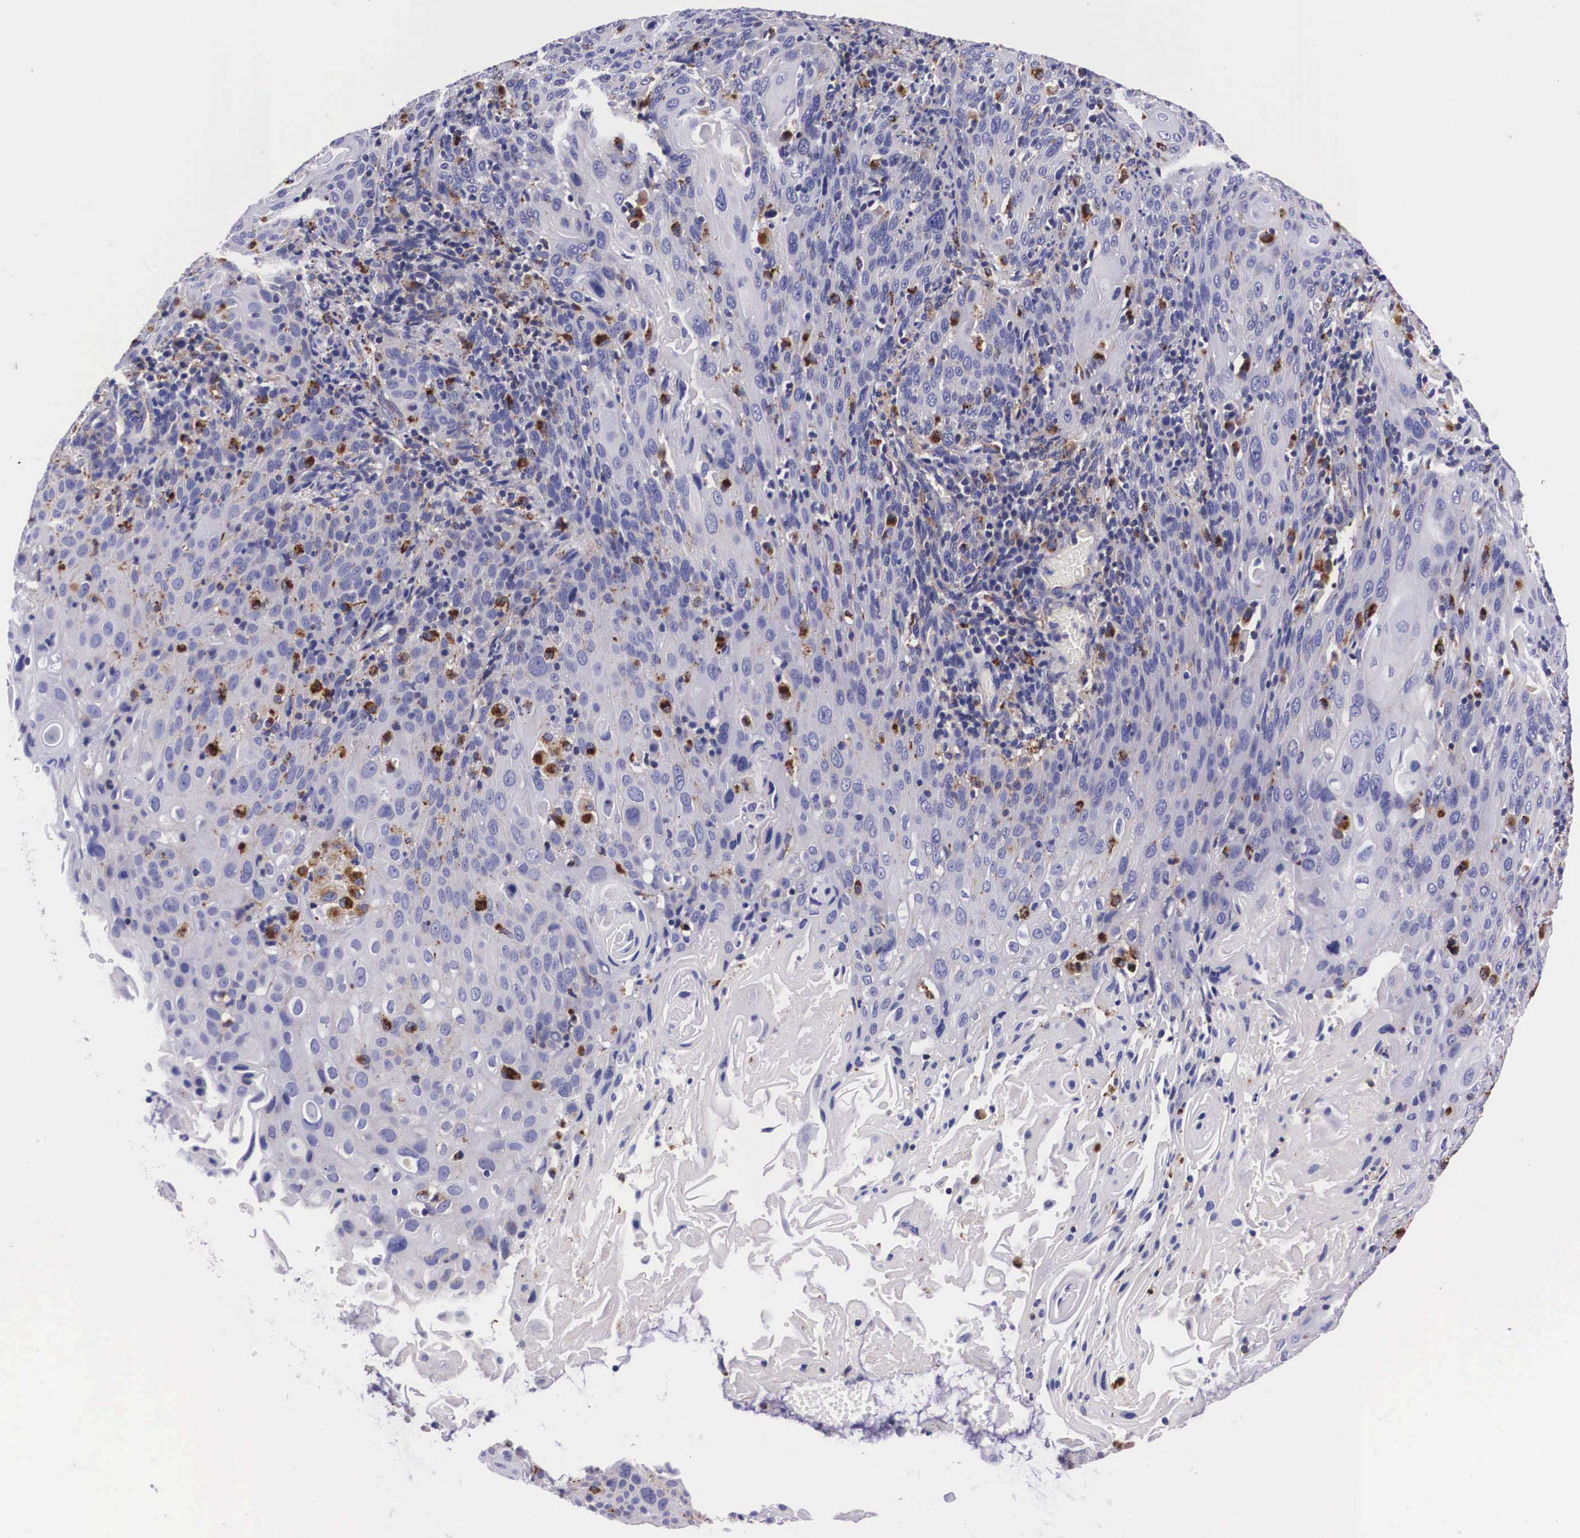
{"staining": {"intensity": "weak", "quantity": "<25%", "location": "cytoplasmic/membranous"}, "tissue": "cervical cancer", "cell_type": "Tumor cells", "image_type": "cancer", "snomed": [{"axis": "morphology", "description": "Squamous cell carcinoma, NOS"}, {"axis": "topography", "description": "Cervix"}], "caption": "The IHC photomicrograph has no significant expression in tumor cells of cervical cancer tissue.", "gene": "NAGA", "patient": {"sex": "female", "age": 54}}